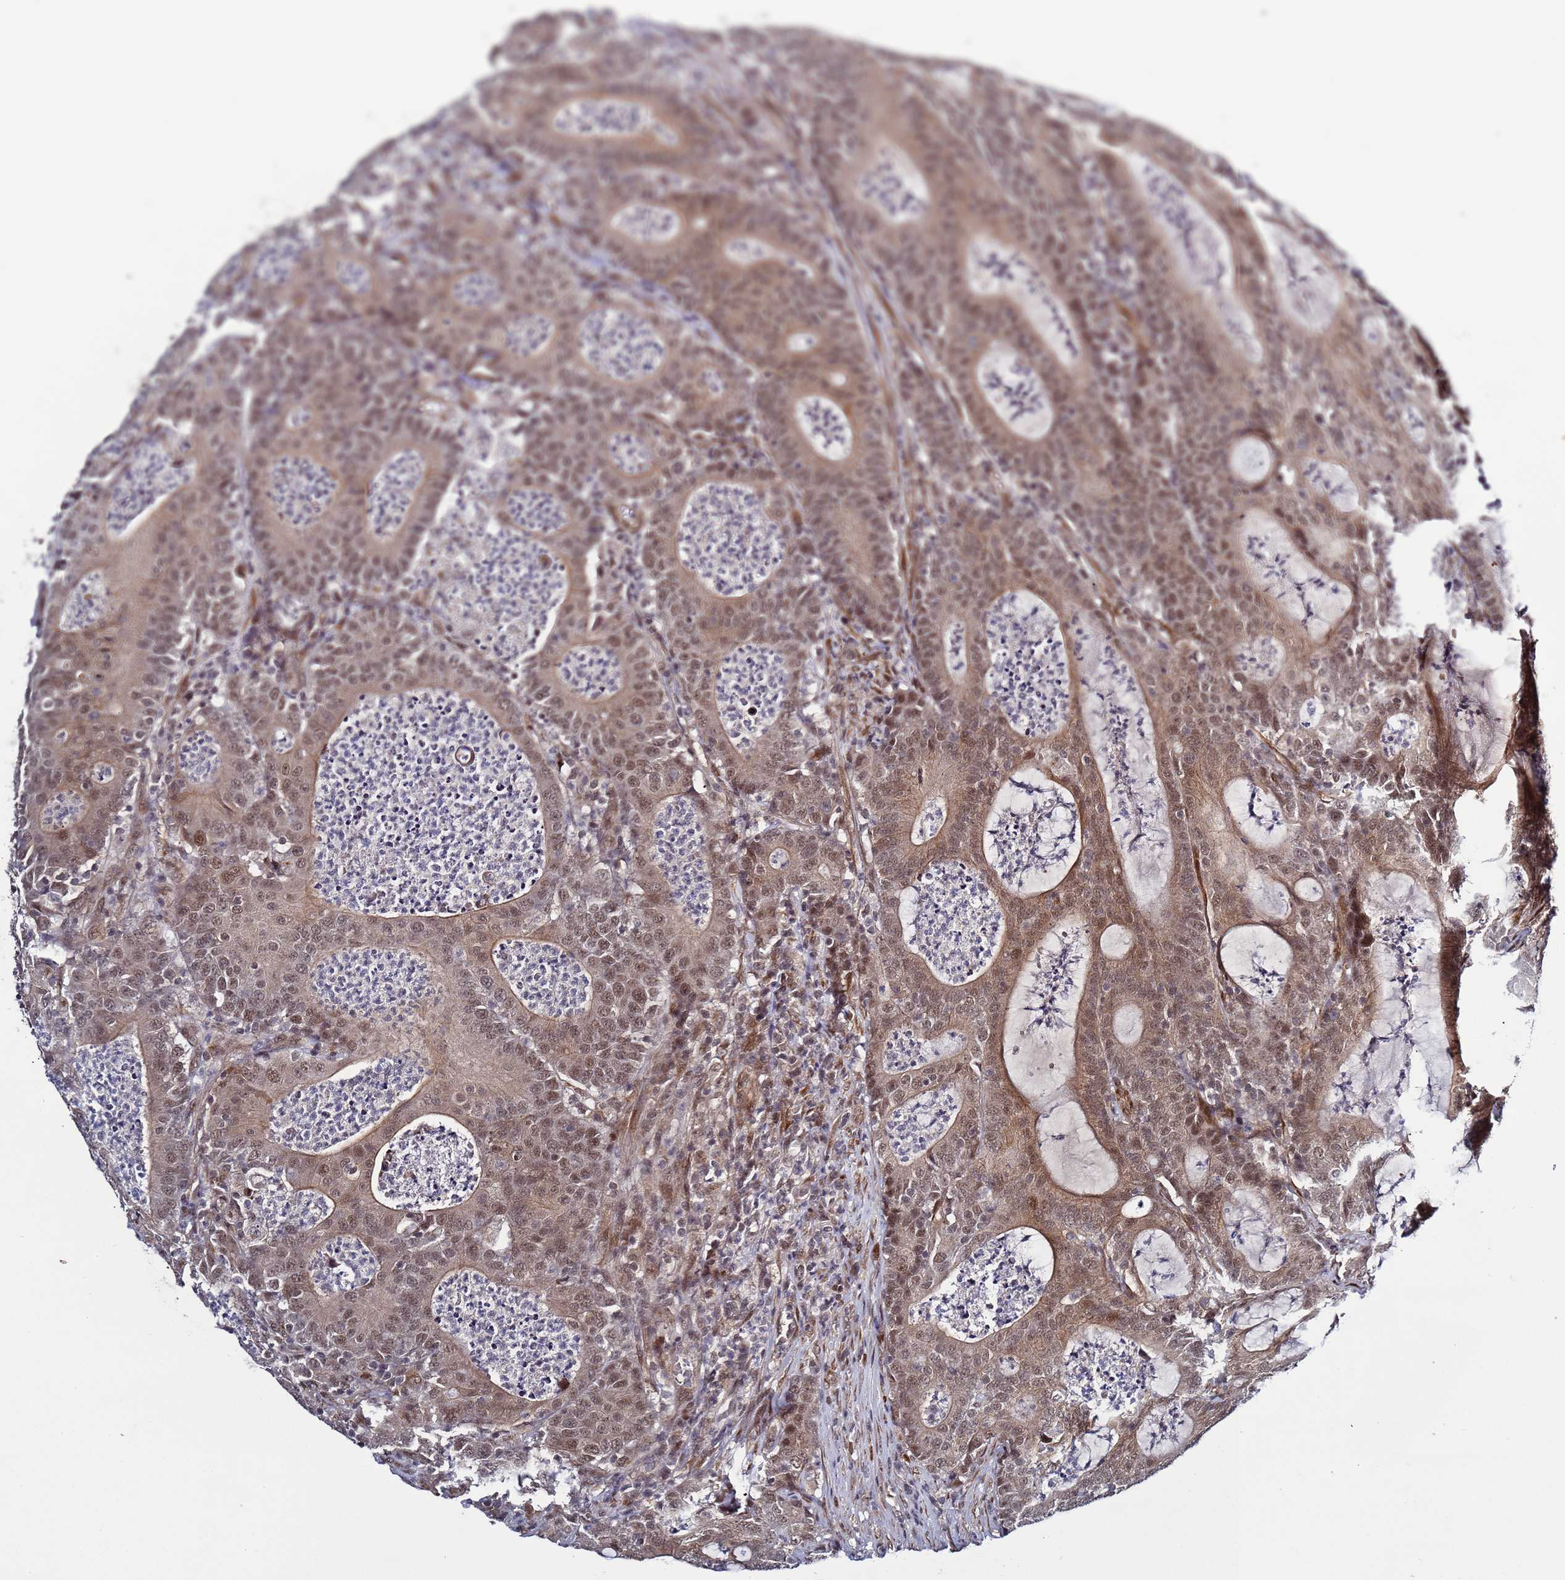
{"staining": {"intensity": "moderate", "quantity": ">75%", "location": "cytoplasmic/membranous,nuclear"}, "tissue": "colorectal cancer", "cell_type": "Tumor cells", "image_type": "cancer", "snomed": [{"axis": "morphology", "description": "Adenocarcinoma, NOS"}, {"axis": "topography", "description": "Colon"}], "caption": "Protein staining shows moderate cytoplasmic/membranous and nuclear expression in approximately >75% of tumor cells in colorectal cancer. The protein of interest is stained brown, and the nuclei are stained in blue (DAB (3,3'-diaminobenzidine) IHC with brightfield microscopy, high magnification).", "gene": "POLR2D", "patient": {"sex": "male", "age": 83}}